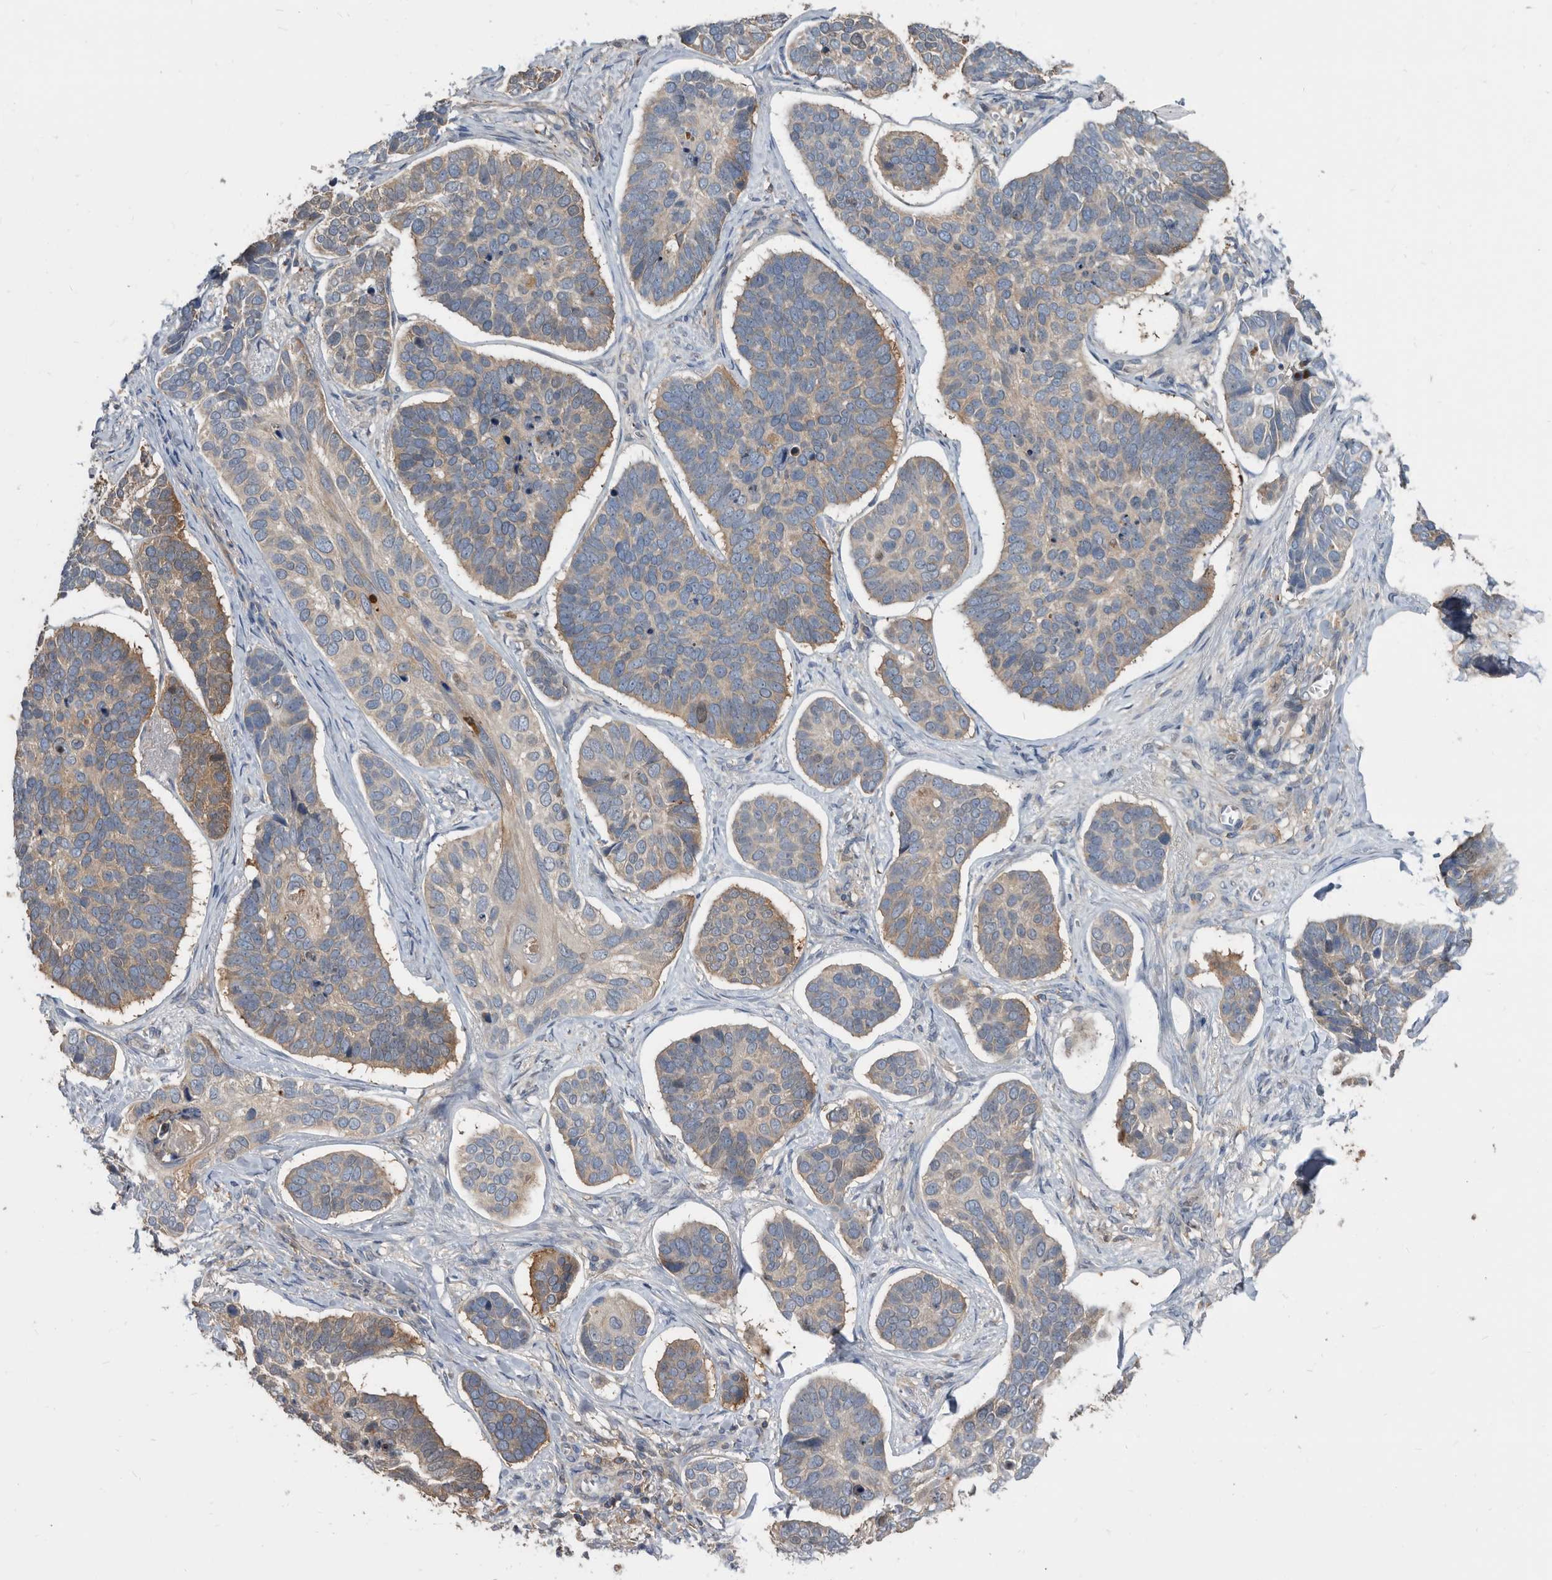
{"staining": {"intensity": "weak", "quantity": "25%-75%", "location": "cytoplasmic/membranous"}, "tissue": "skin cancer", "cell_type": "Tumor cells", "image_type": "cancer", "snomed": [{"axis": "morphology", "description": "Basal cell carcinoma"}, {"axis": "topography", "description": "Skin"}], "caption": "A brown stain highlights weak cytoplasmic/membranous expression of a protein in skin cancer (basal cell carcinoma) tumor cells. The protein of interest is shown in brown color, while the nuclei are stained blue.", "gene": "APEH", "patient": {"sex": "male", "age": 62}}